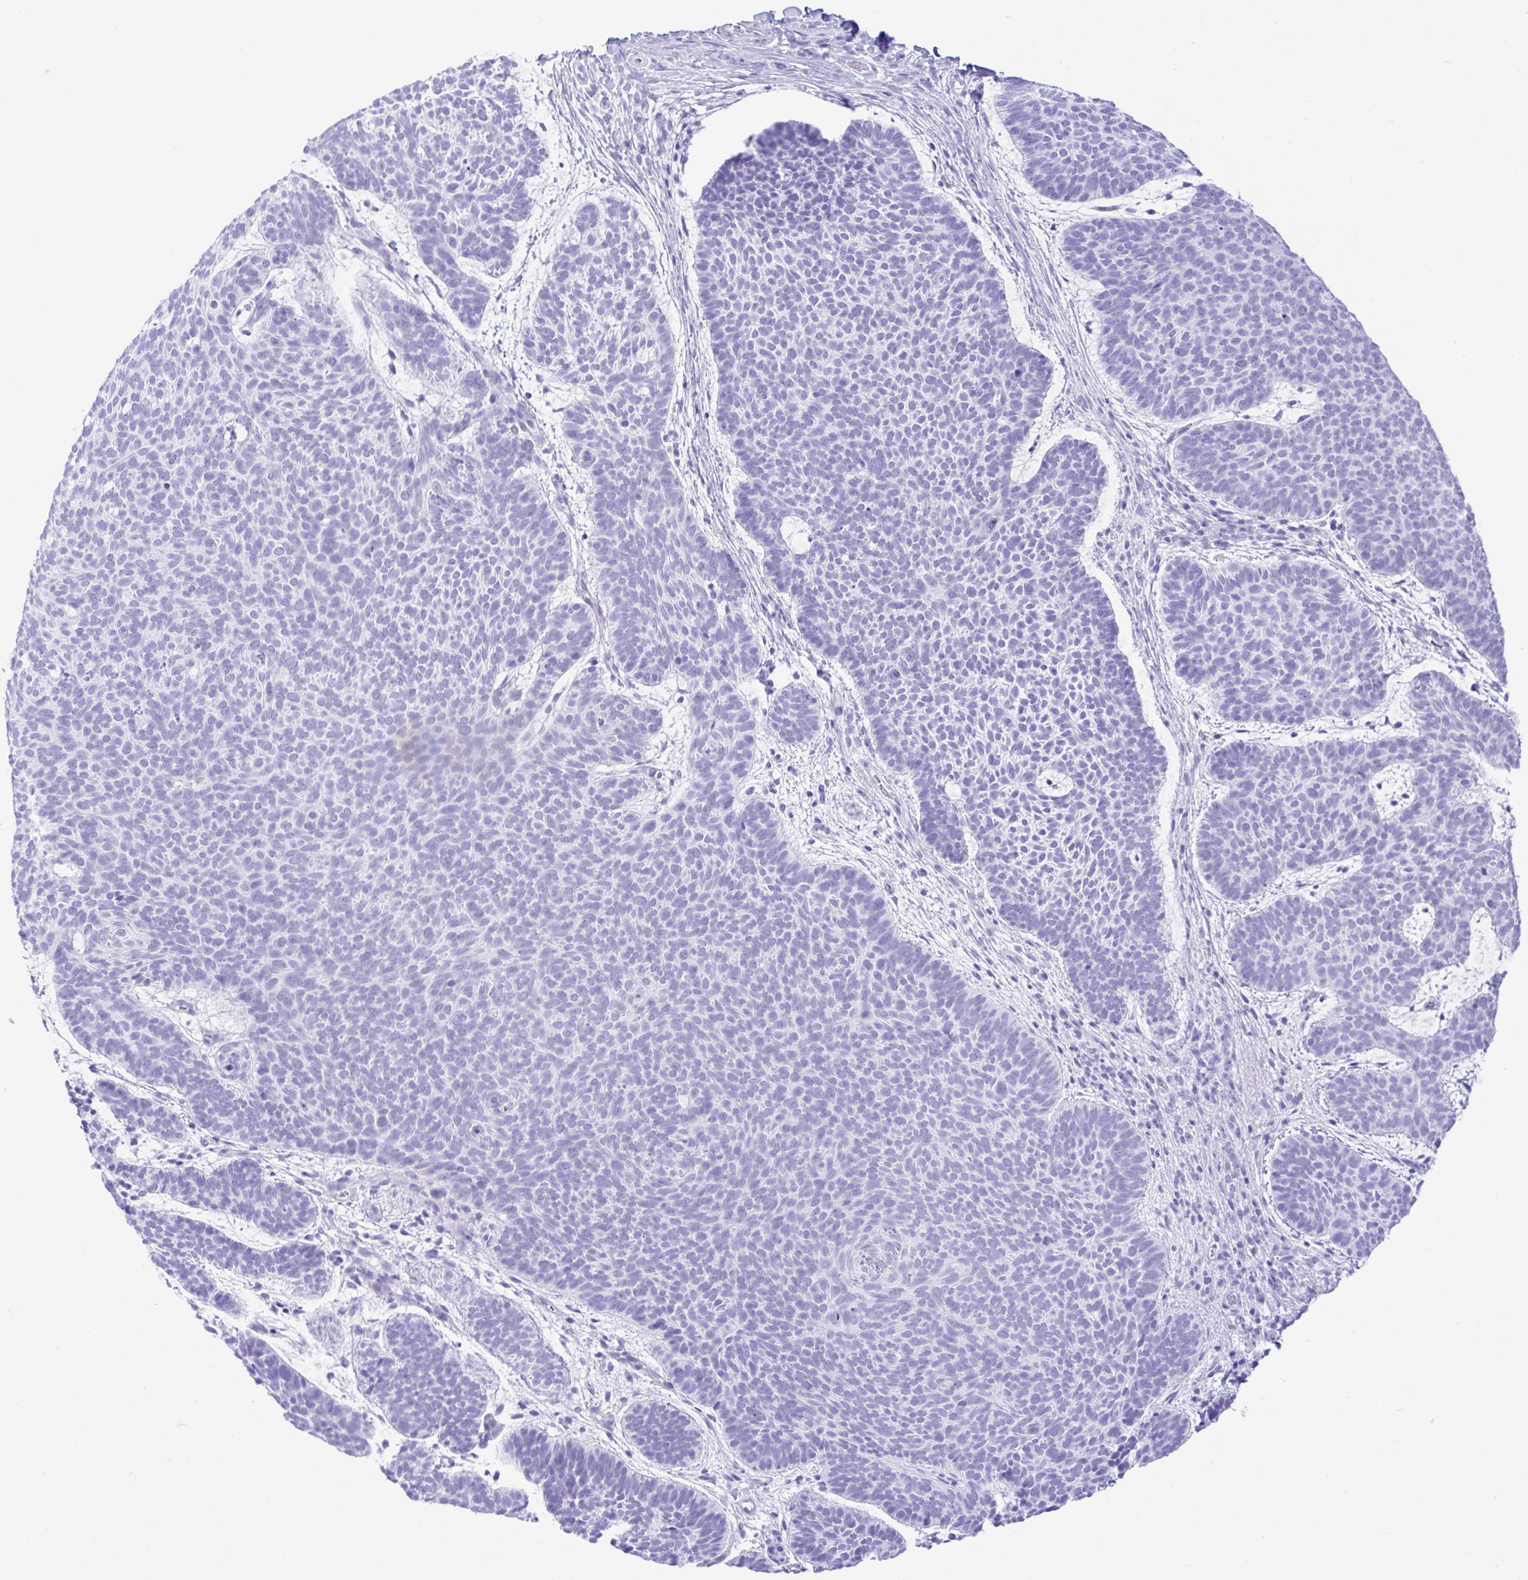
{"staining": {"intensity": "negative", "quantity": "none", "location": "none"}, "tissue": "skin cancer", "cell_type": "Tumor cells", "image_type": "cancer", "snomed": [{"axis": "morphology", "description": "Basal cell carcinoma"}, {"axis": "topography", "description": "Skin"}, {"axis": "topography", "description": "Skin of face"}], "caption": "Immunohistochemistry micrograph of skin basal cell carcinoma stained for a protein (brown), which exhibits no expression in tumor cells.", "gene": "SELENOV", "patient": {"sex": "male", "age": 73}}